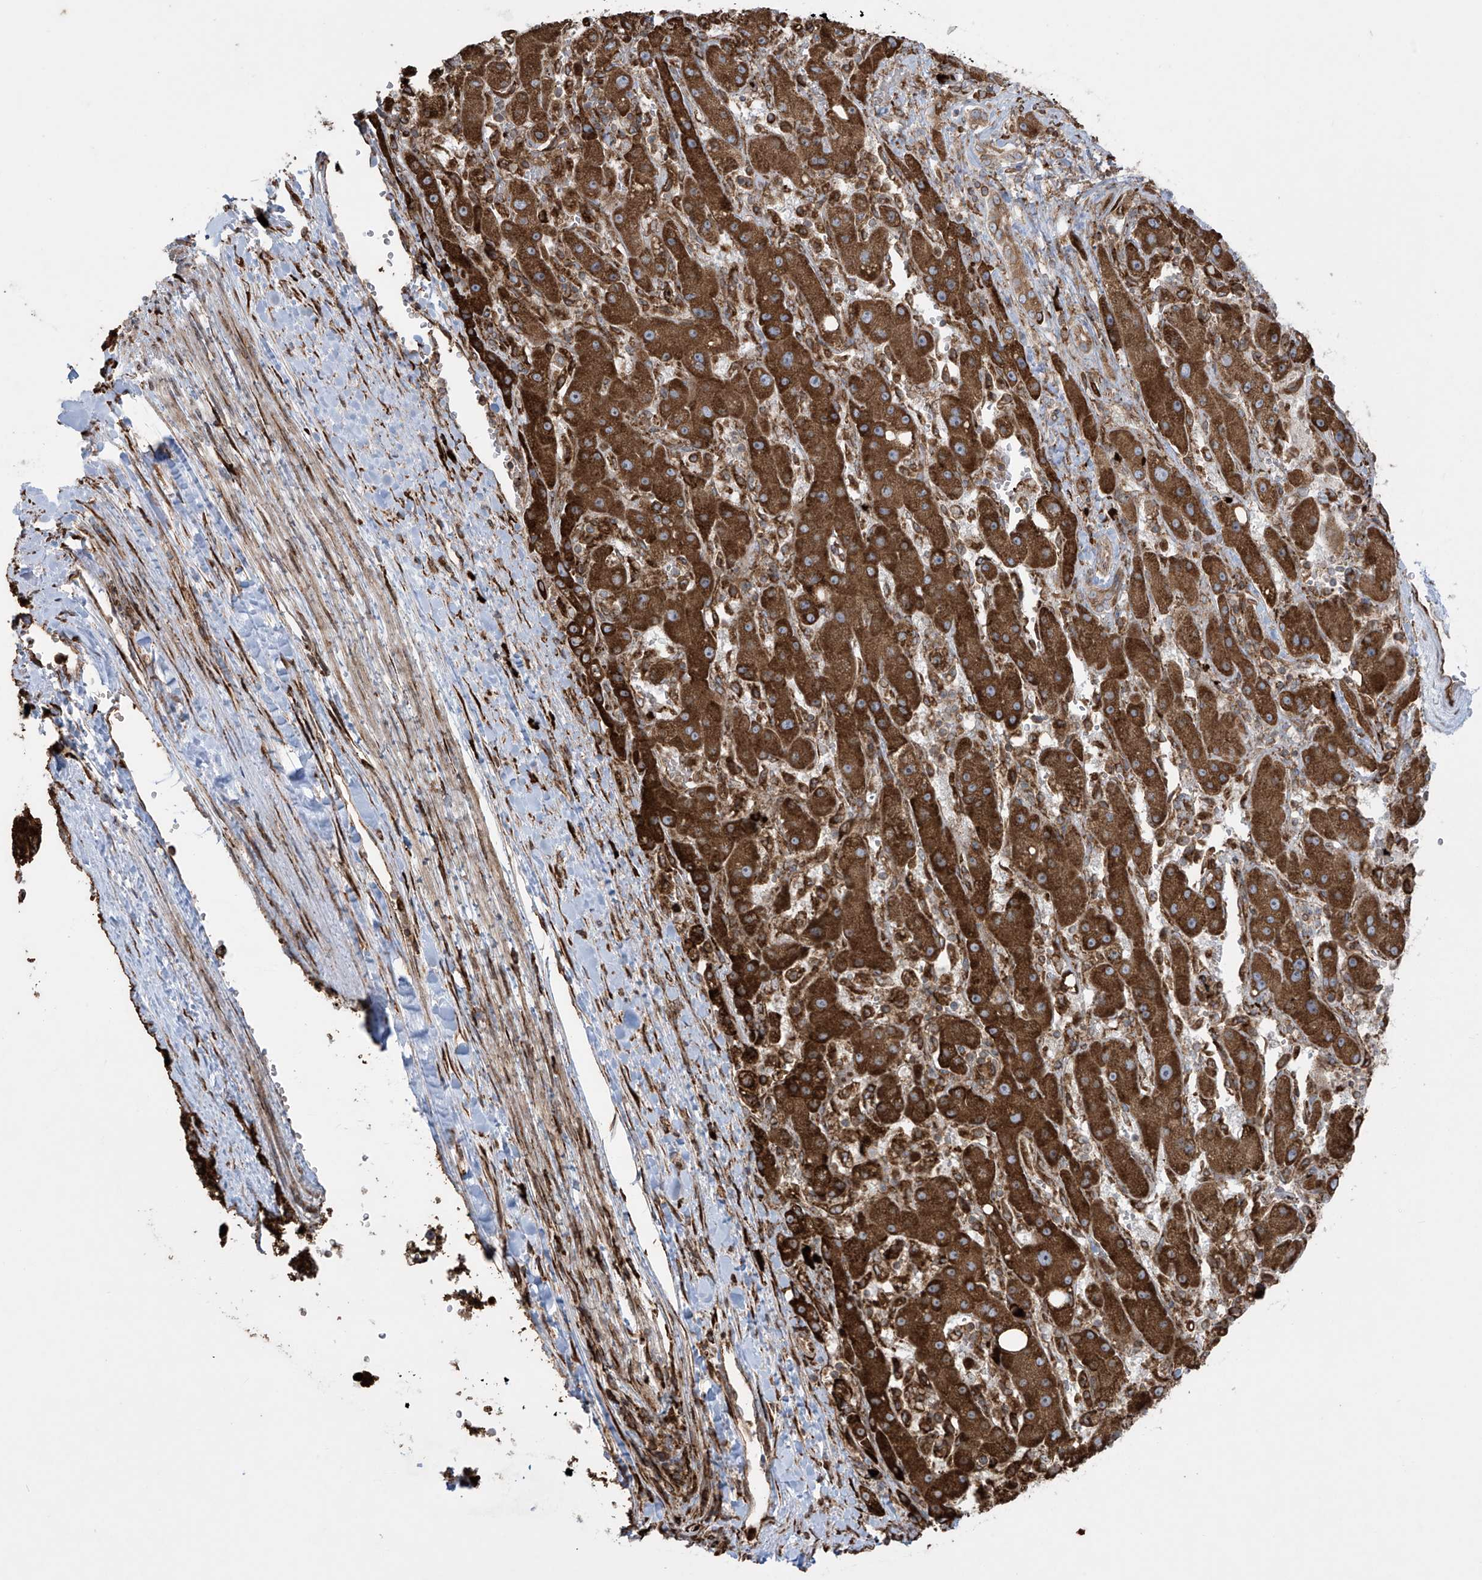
{"staining": {"intensity": "strong", "quantity": ">75%", "location": "cytoplasmic/membranous"}, "tissue": "liver cancer", "cell_type": "Tumor cells", "image_type": "cancer", "snomed": [{"axis": "morphology", "description": "Carcinoma, Hepatocellular, NOS"}, {"axis": "topography", "description": "Liver"}], "caption": "Liver cancer (hepatocellular carcinoma) tissue displays strong cytoplasmic/membranous positivity in approximately >75% of tumor cells, visualized by immunohistochemistry. The protein of interest is shown in brown color, while the nuclei are stained blue.", "gene": "MX1", "patient": {"sex": "female", "age": 73}}